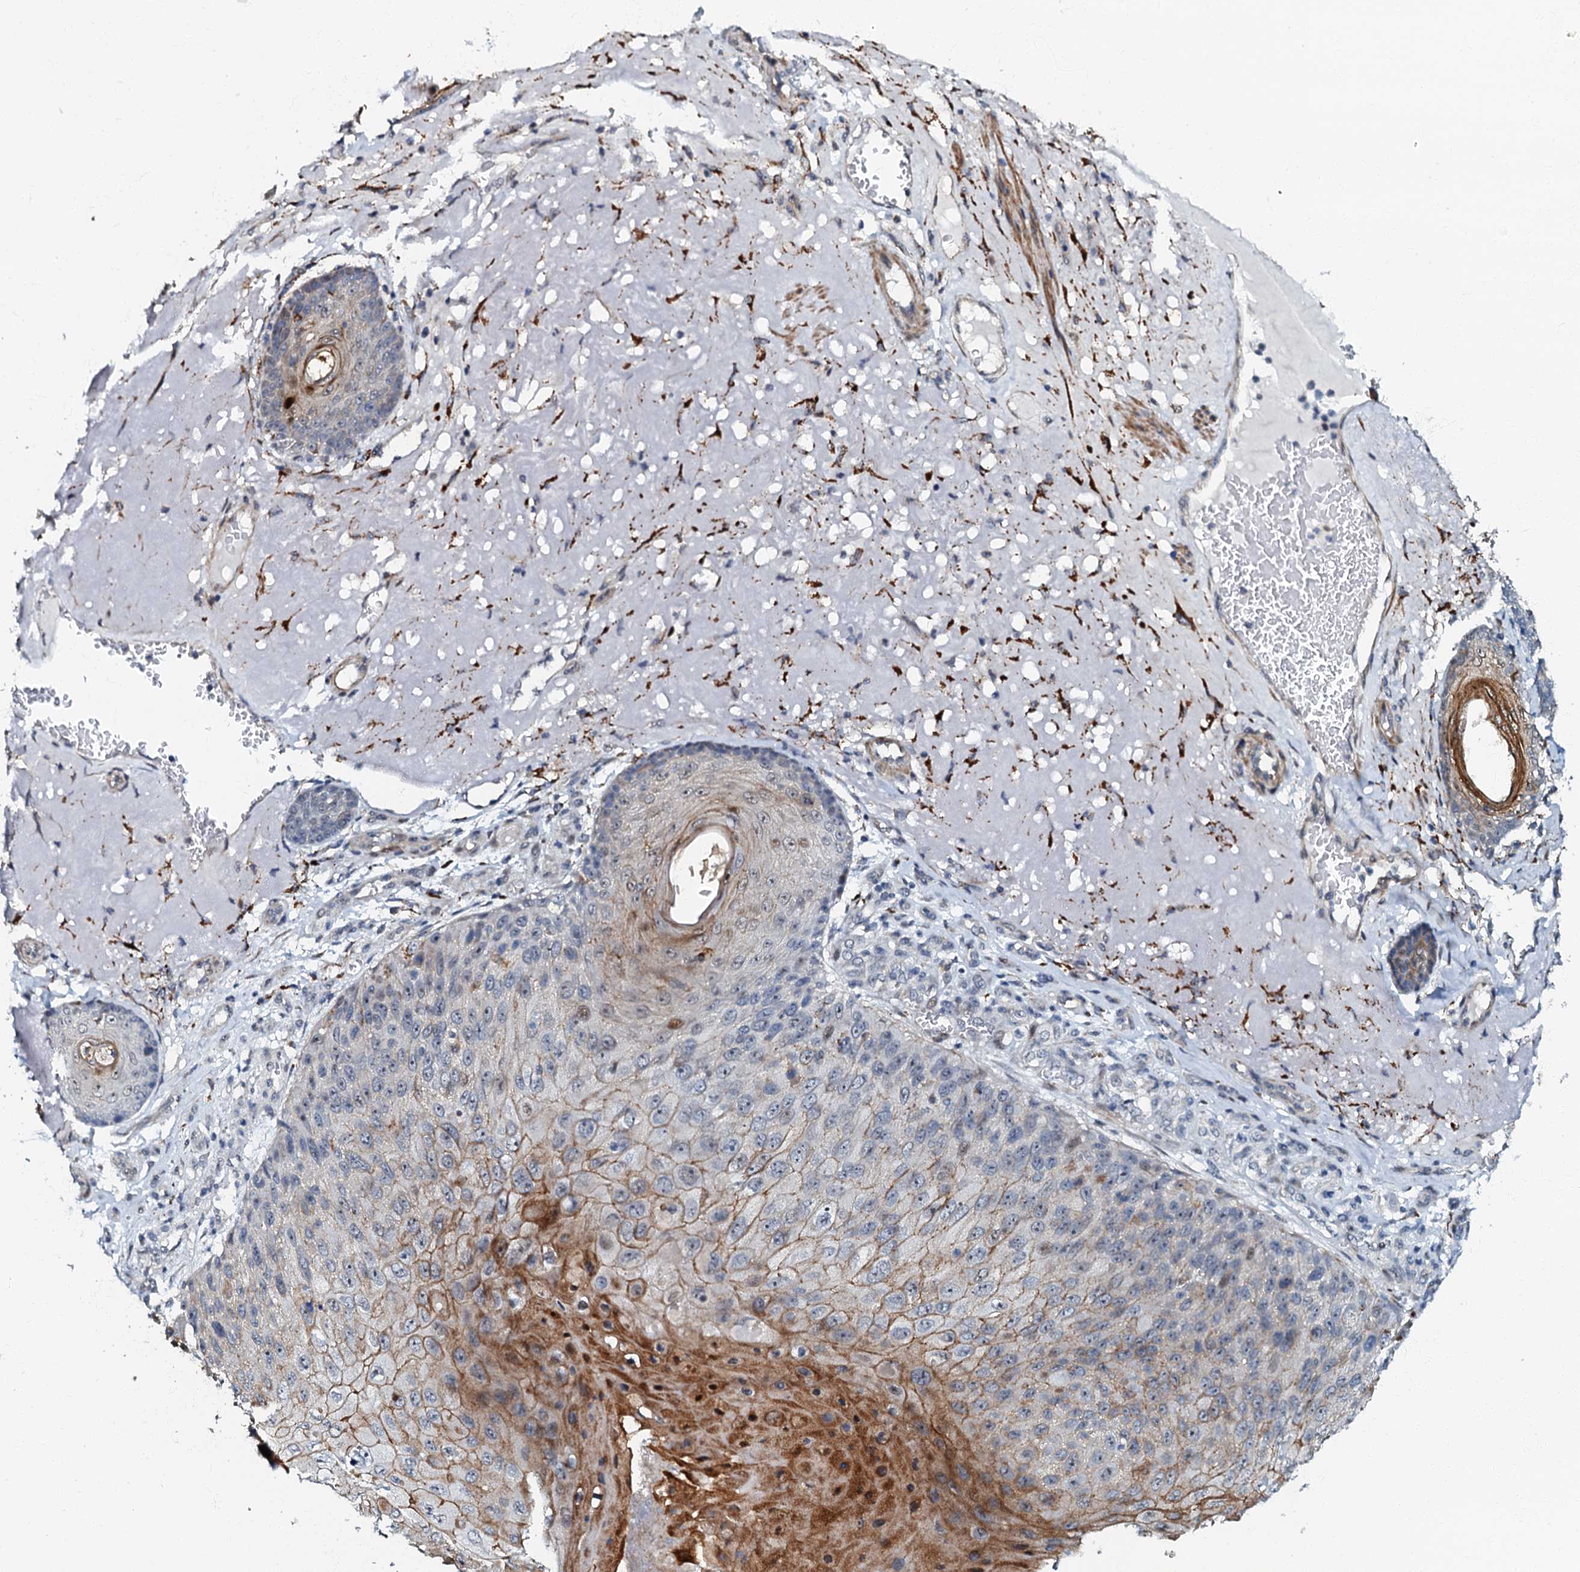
{"staining": {"intensity": "moderate", "quantity": "<25%", "location": "cytoplasmic/membranous"}, "tissue": "skin cancer", "cell_type": "Tumor cells", "image_type": "cancer", "snomed": [{"axis": "morphology", "description": "Squamous cell carcinoma, NOS"}, {"axis": "topography", "description": "Skin"}], "caption": "Immunohistochemical staining of human squamous cell carcinoma (skin) shows low levels of moderate cytoplasmic/membranous positivity in about <25% of tumor cells. (Stains: DAB (3,3'-diaminobenzidine) in brown, nuclei in blue, Microscopy: brightfield microscopy at high magnification).", "gene": "OLAH", "patient": {"sex": "female", "age": 88}}